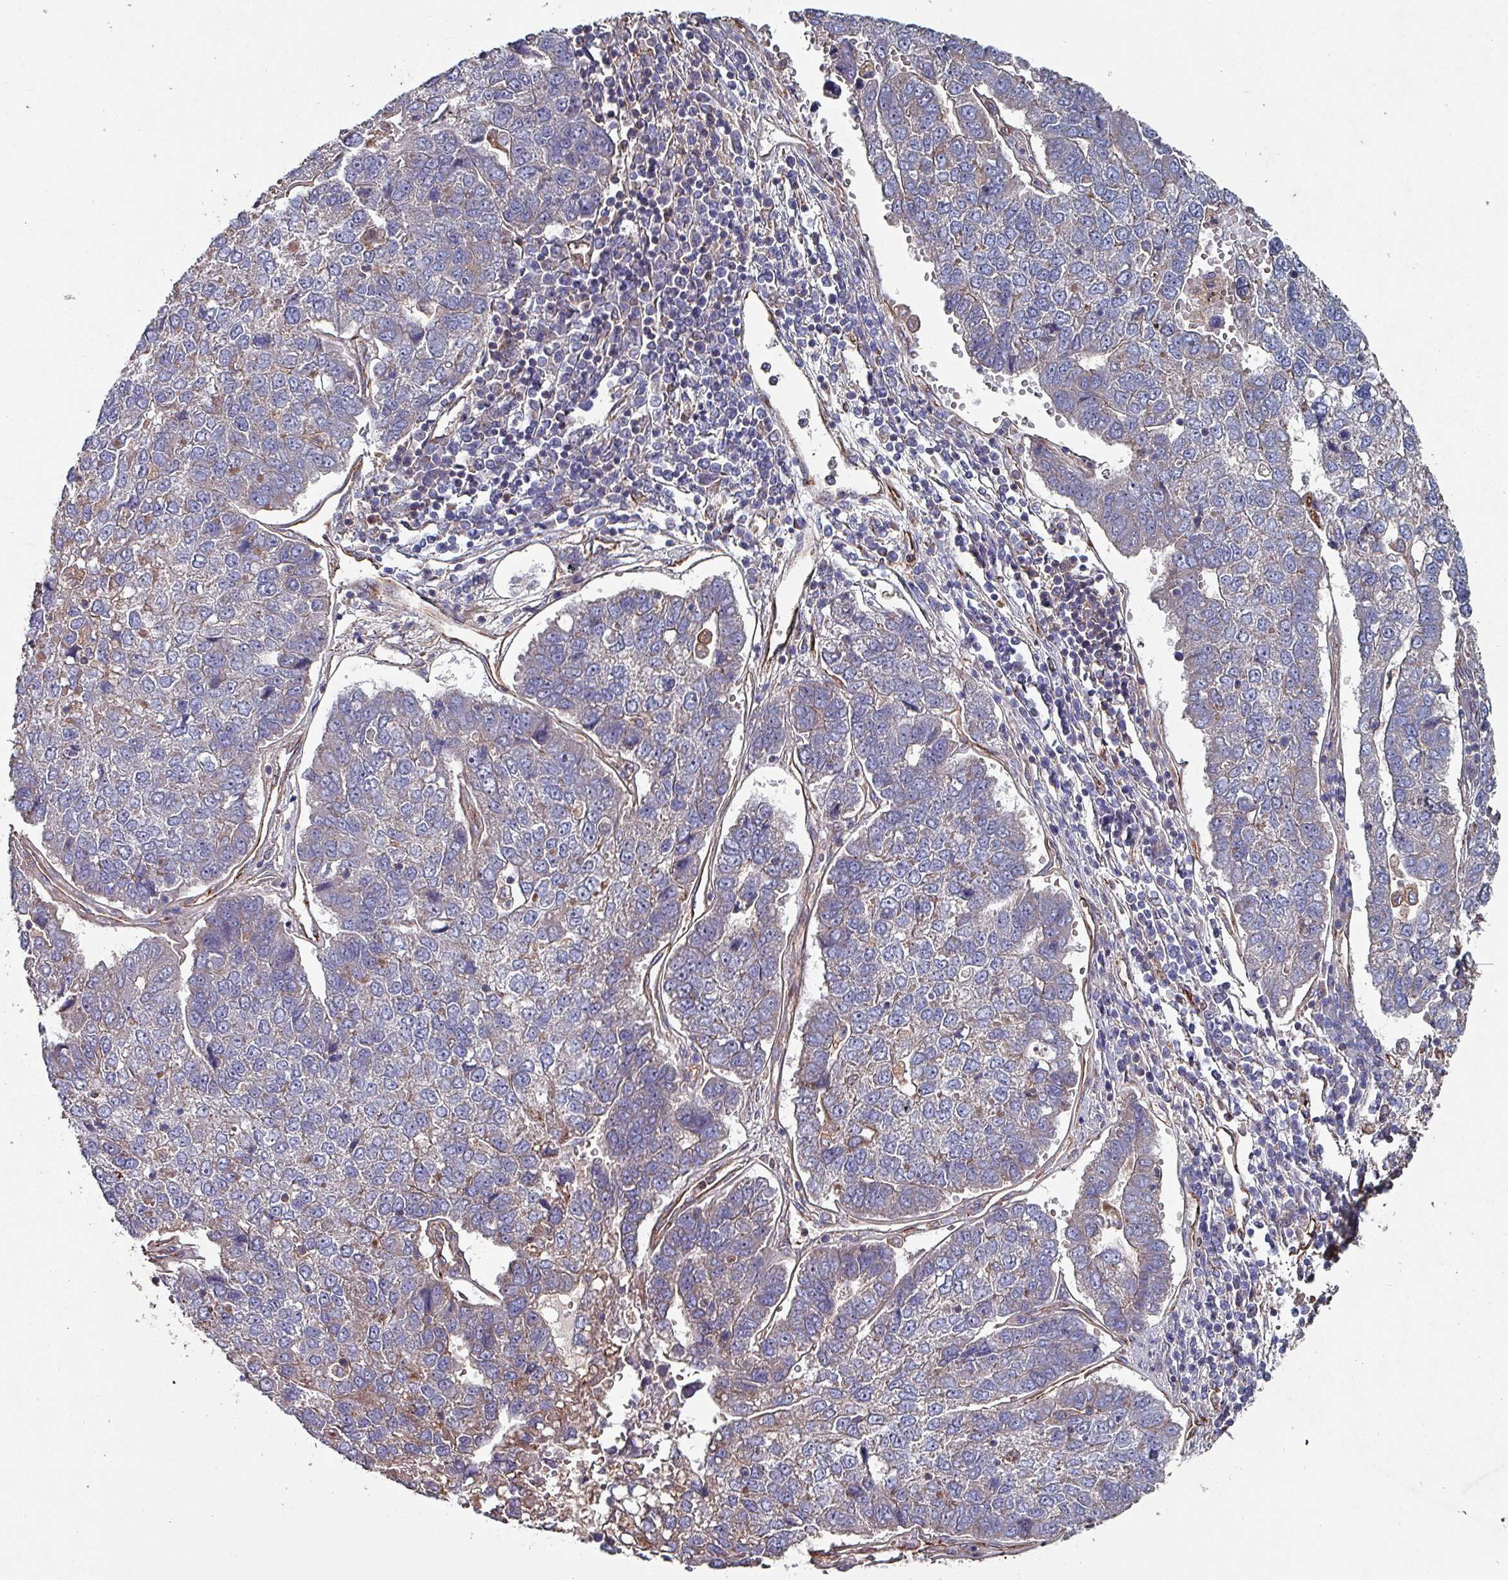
{"staining": {"intensity": "negative", "quantity": "none", "location": "none"}, "tissue": "pancreatic cancer", "cell_type": "Tumor cells", "image_type": "cancer", "snomed": [{"axis": "morphology", "description": "Adenocarcinoma, NOS"}, {"axis": "topography", "description": "Pancreas"}], "caption": "The photomicrograph shows no staining of tumor cells in pancreatic cancer.", "gene": "ANO10", "patient": {"sex": "female", "age": 61}}